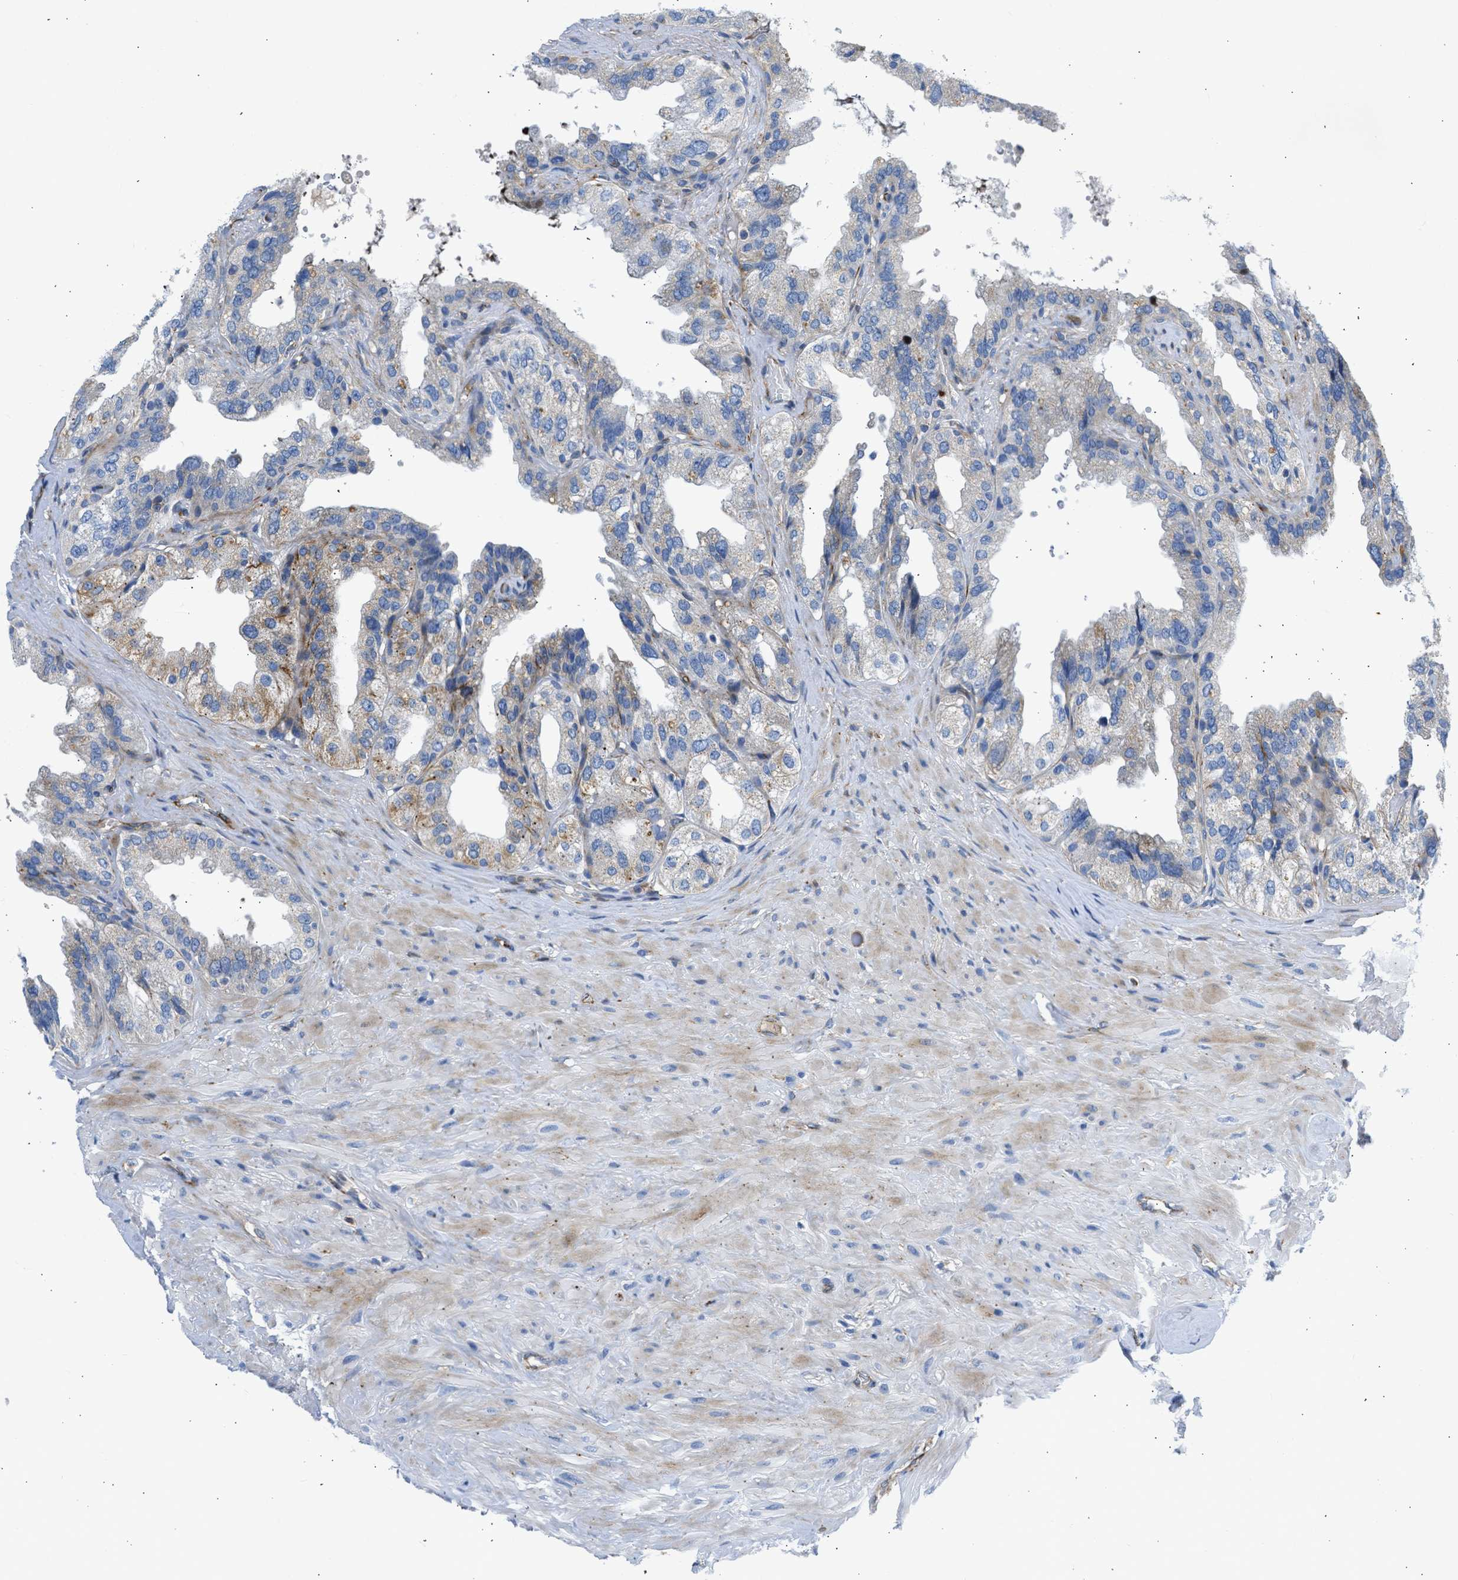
{"staining": {"intensity": "weak", "quantity": "25%-75%", "location": "cytoplasmic/membranous"}, "tissue": "seminal vesicle", "cell_type": "Glandular cells", "image_type": "normal", "snomed": [{"axis": "morphology", "description": "Normal tissue, NOS"}, {"axis": "topography", "description": "Seminal veicle"}], "caption": "Human seminal vesicle stained with a brown dye displays weak cytoplasmic/membranous positive positivity in about 25%-75% of glandular cells.", "gene": "ULK4", "patient": {"sex": "male", "age": 68}}